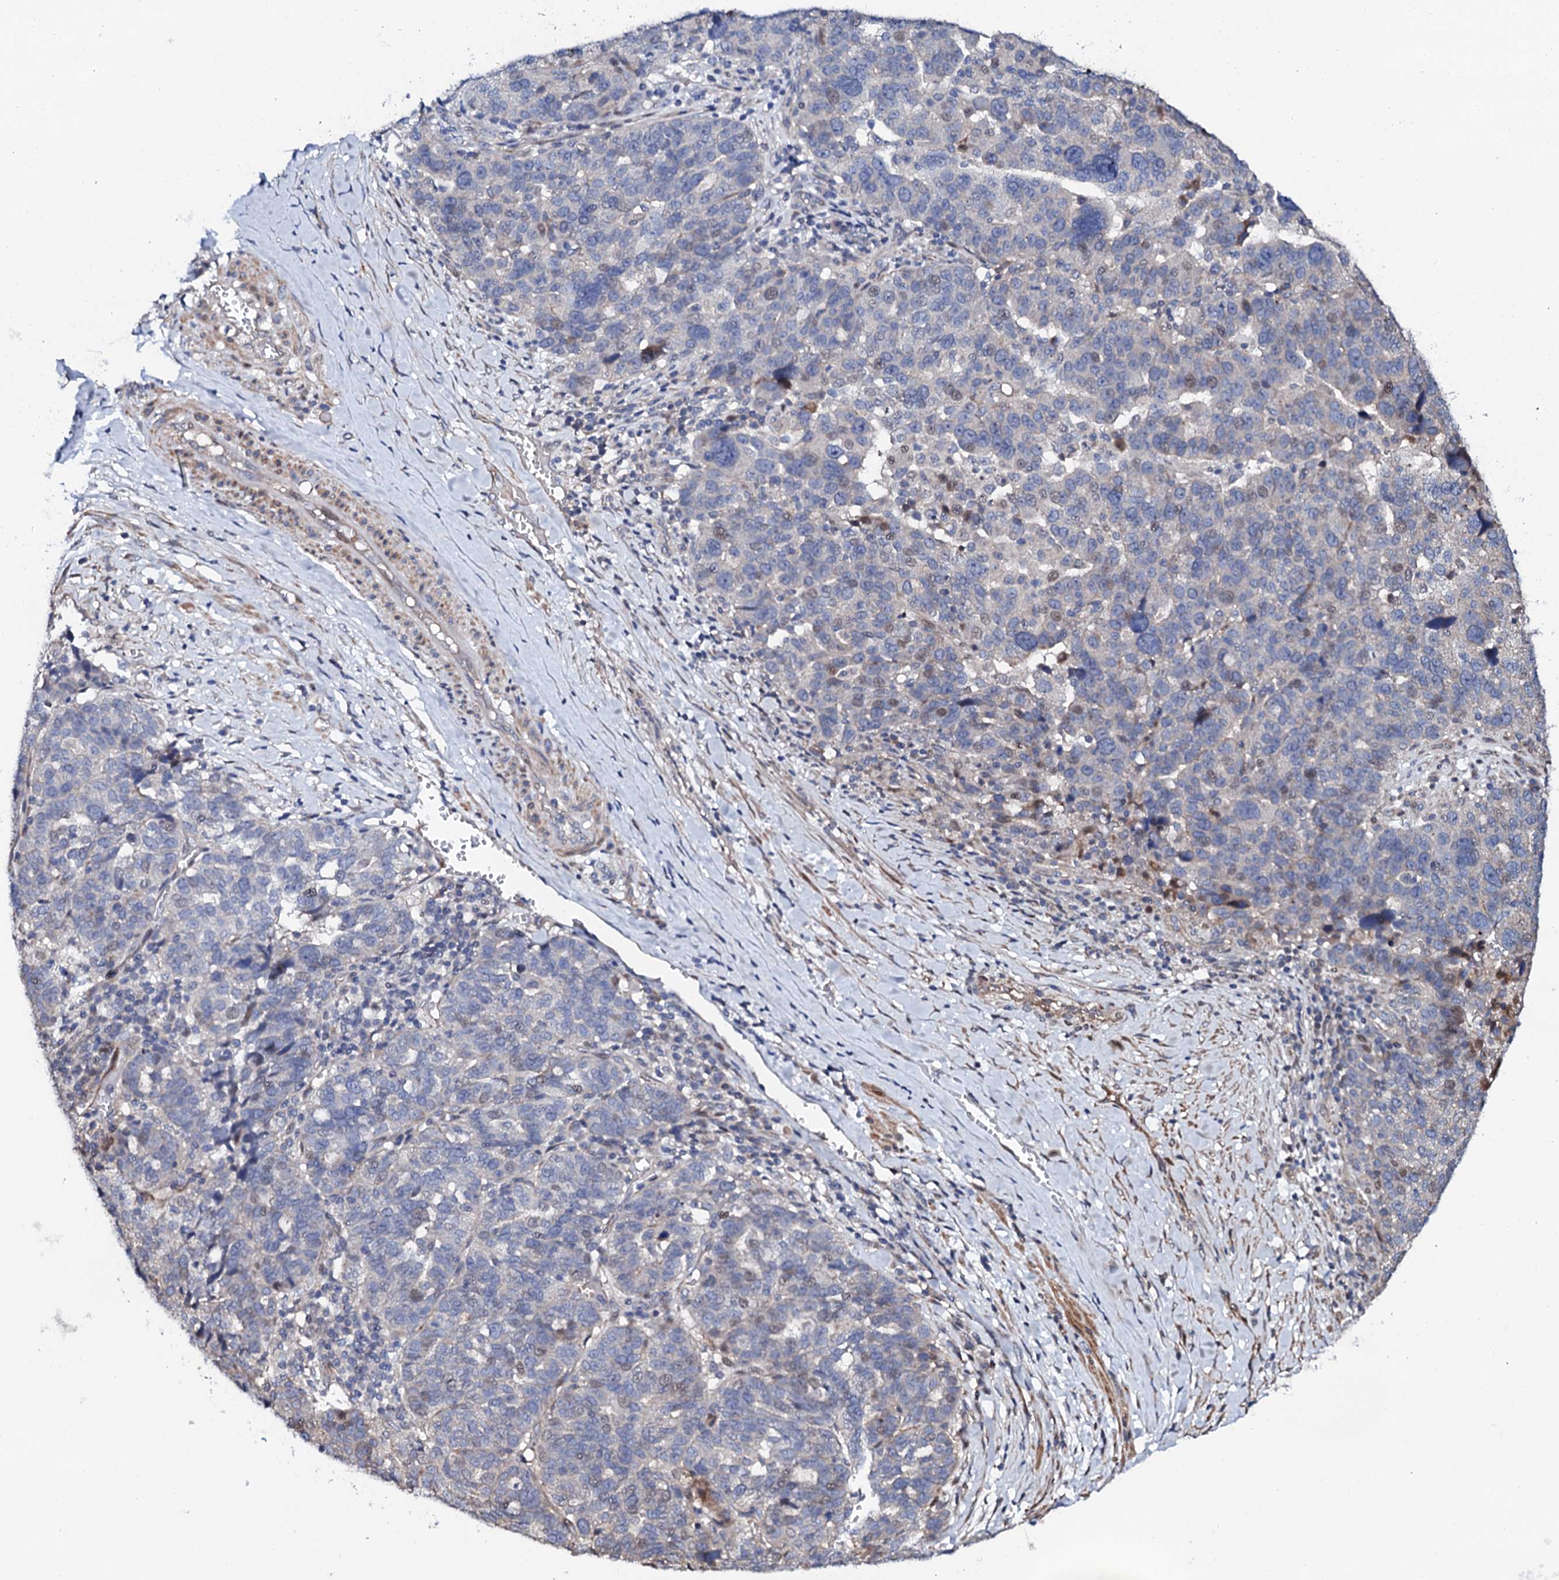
{"staining": {"intensity": "negative", "quantity": "none", "location": "none"}, "tissue": "ovarian cancer", "cell_type": "Tumor cells", "image_type": "cancer", "snomed": [{"axis": "morphology", "description": "Cystadenocarcinoma, serous, NOS"}, {"axis": "topography", "description": "Ovary"}], "caption": "Tumor cells show no significant protein expression in ovarian cancer (serous cystadenocarcinoma). (DAB (3,3'-diaminobenzidine) immunohistochemistry (IHC), high magnification).", "gene": "CIAO2A", "patient": {"sex": "female", "age": 59}}